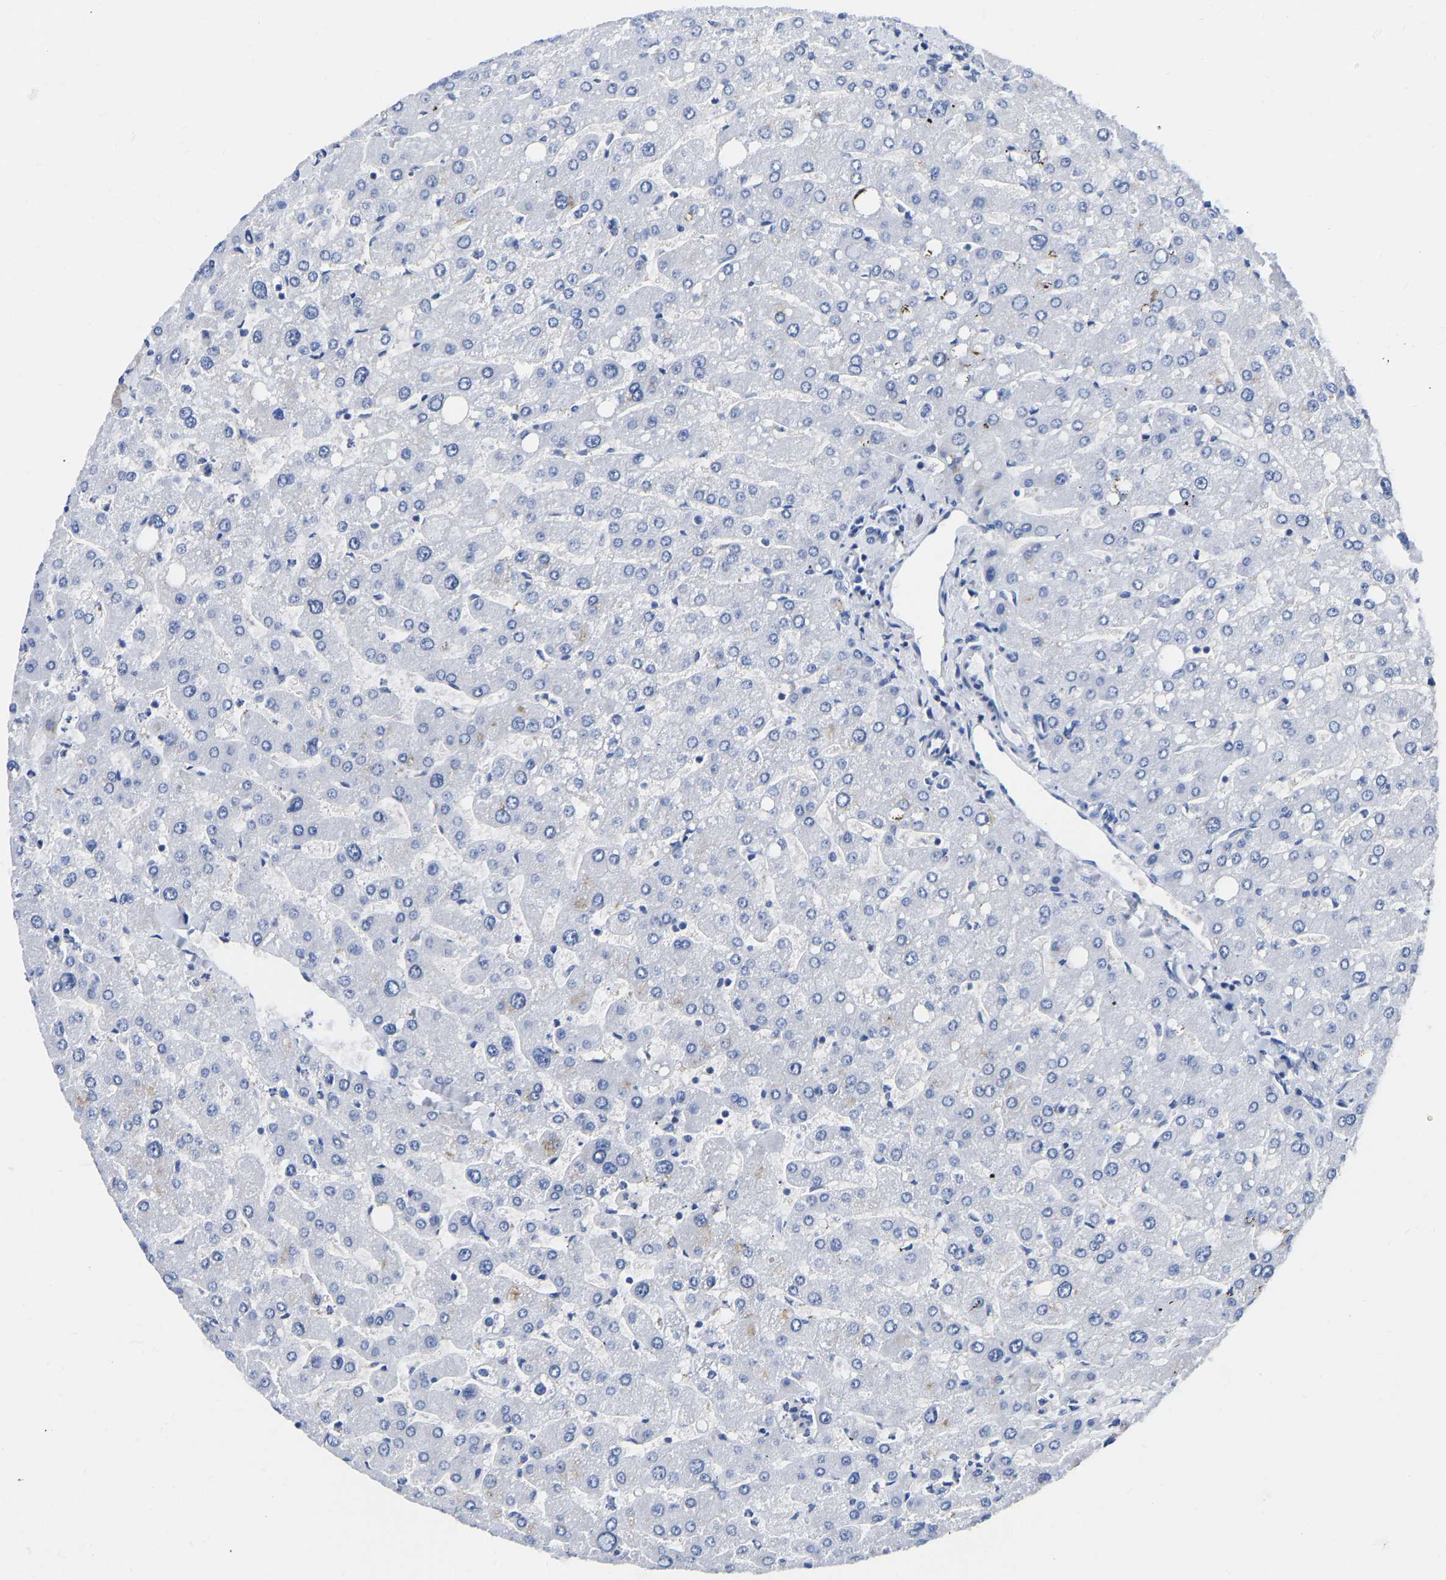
{"staining": {"intensity": "negative", "quantity": "none", "location": "none"}, "tissue": "liver", "cell_type": "Cholangiocytes", "image_type": "normal", "snomed": [{"axis": "morphology", "description": "Normal tissue, NOS"}, {"axis": "topography", "description": "Liver"}], "caption": "Micrograph shows no significant protein positivity in cholangiocytes of benign liver.", "gene": "TCF7", "patient": {"sex": "male", "age": 55}}